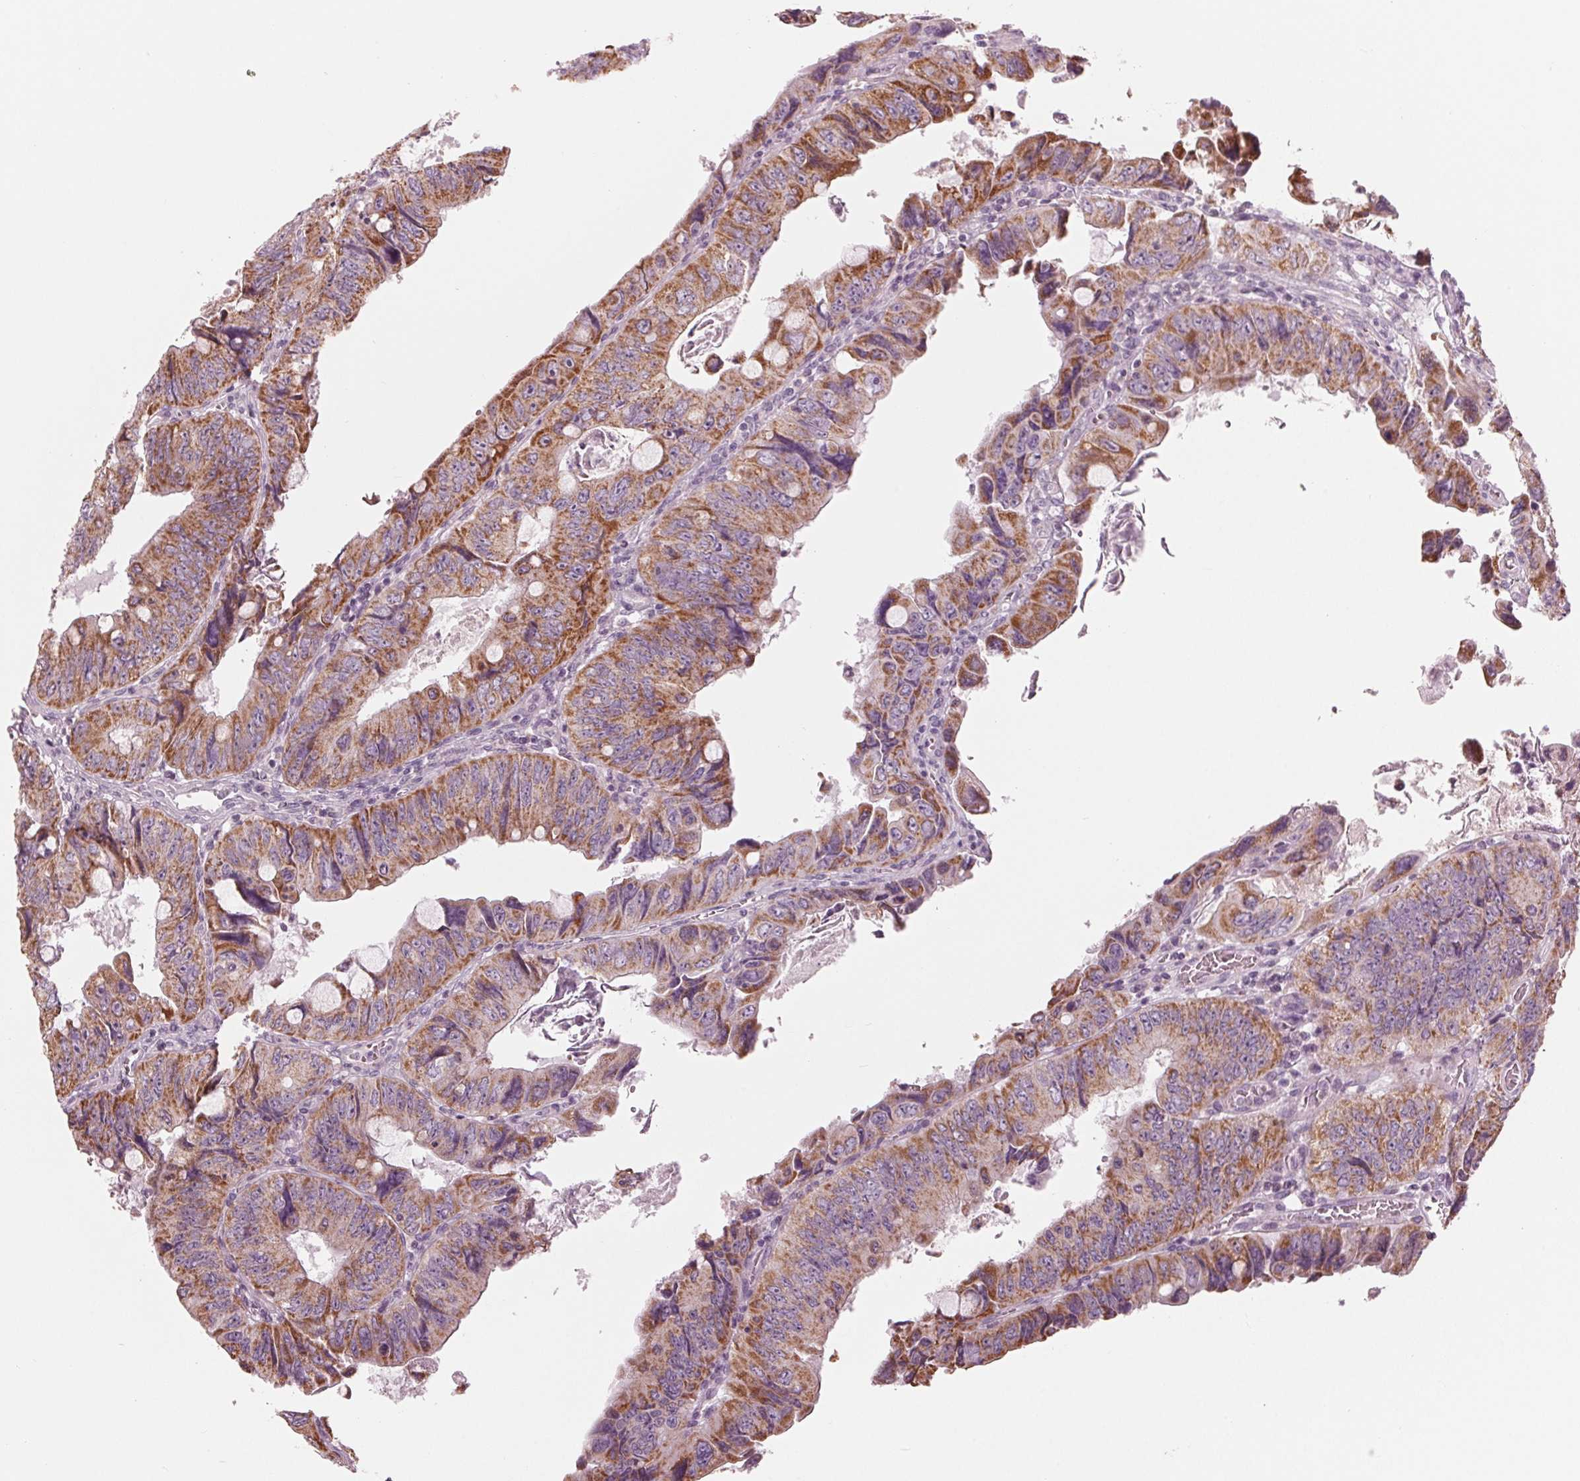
{"staining": {"intensity": "moderate", "quantity": "25%-75%", "location": "cytoplasmic/membranous"}, "tissue": "colorectal cancer", "cell_type": "Tumor cells", "image_type": "cancer", "snomed": [{"axis": "morphology", "description": "Adenocarcinoma, NOS"}, {"axis": "topography", "description": "Colon"}], "caption": "Human colorectal adenocarcinoma stained with a brown dye demonstrates moderate cytoplasmic/membranous positive expression in about 25%-75% of tumor cells.", "gene": "CLN6", "patient": {"sex": "female", "age": 84}}